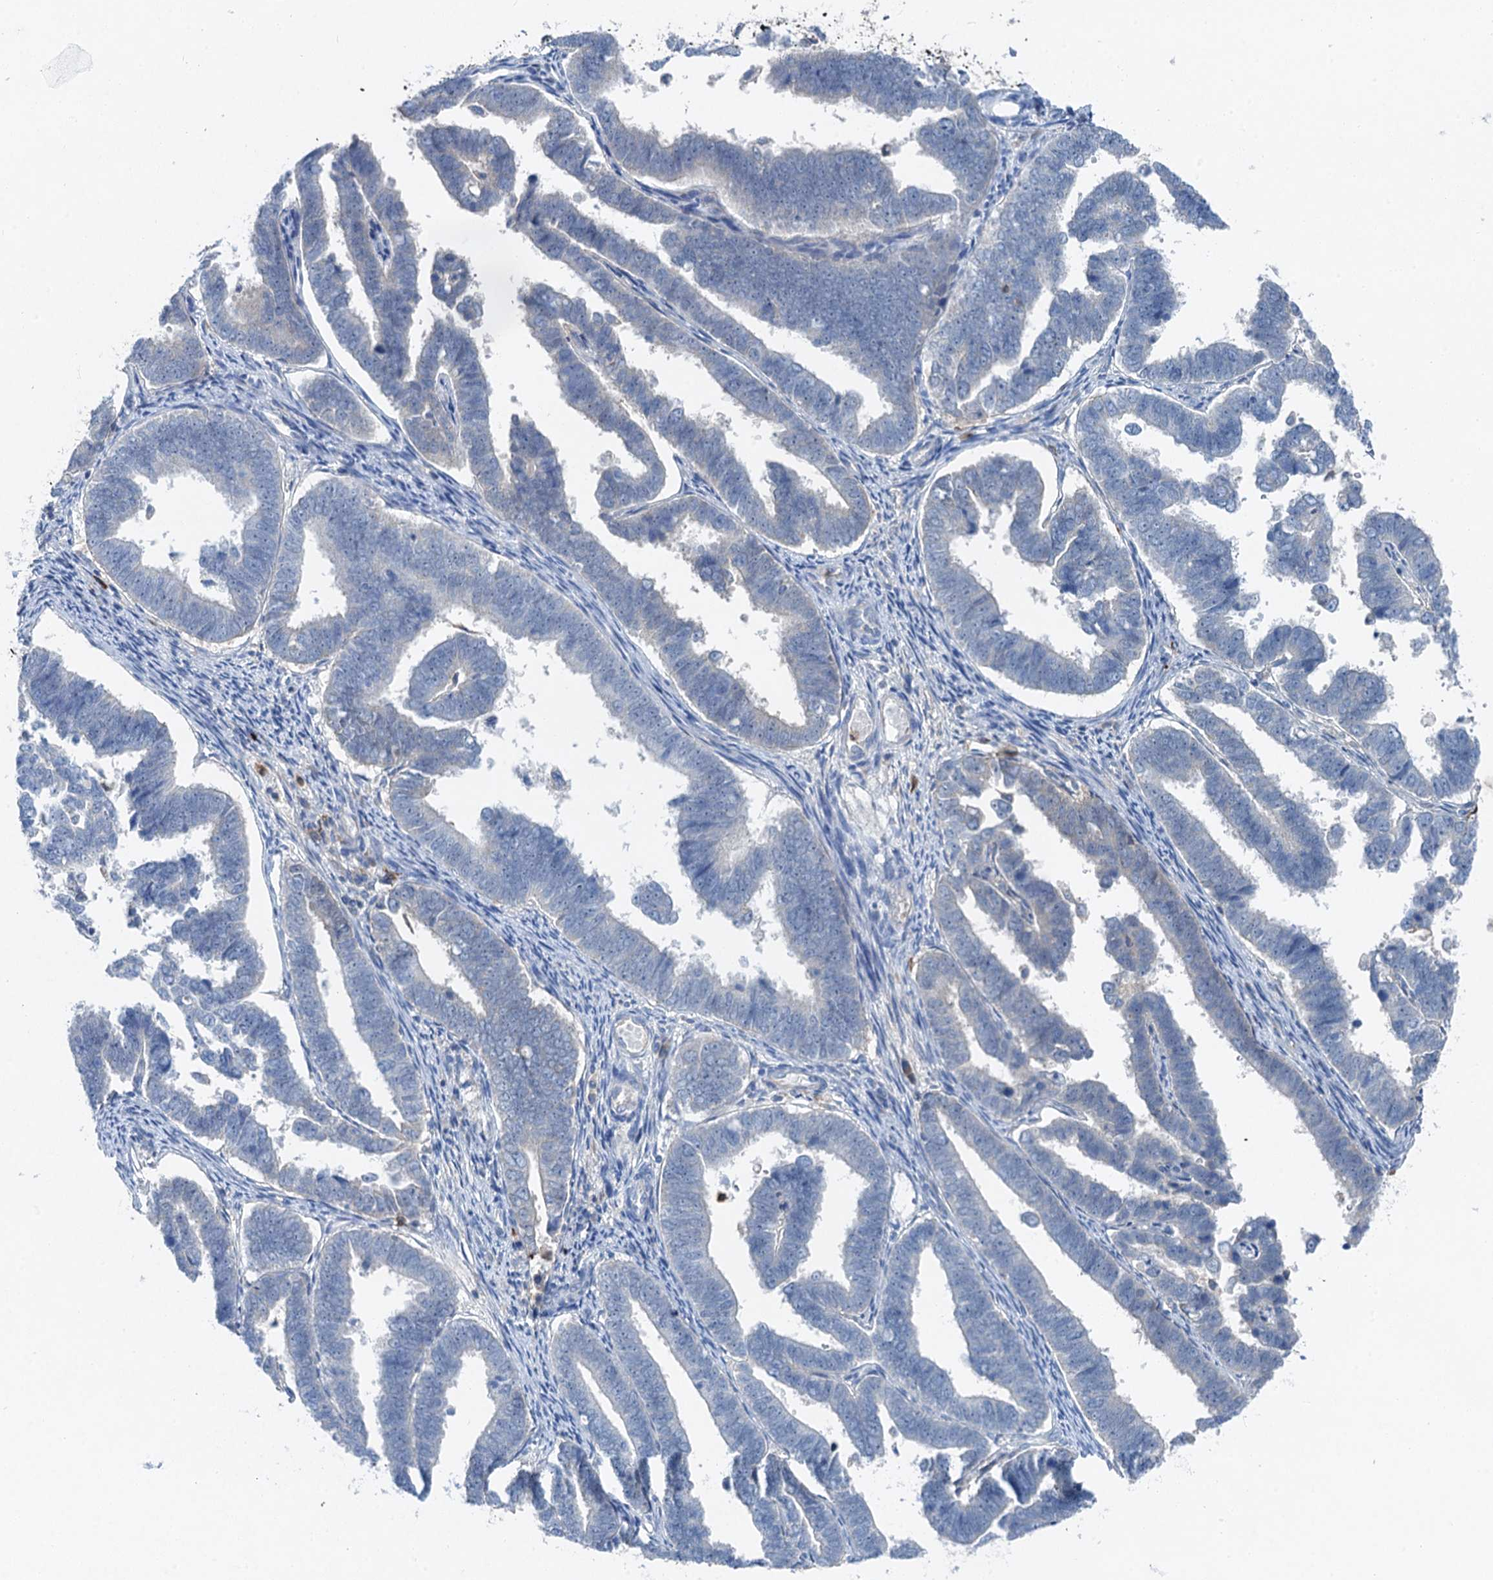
{"staining": {"intensity": "negative", "quantity": "none", "location": "none"}, "tissue": "endometrial cancer", "cell_type": "Tumor cells", "image_type": "cancer", "snomed": [{"axis": "morphology", "description": "Adenocarcinoma, NOS"}, {"axis": "topography", "description": "Endometrium"}], "caption": "Immunohistochemistry (IHC) histopathology image of neoplastic tissue: human endometrial cancer stained with DAB shows no significant protein staining in tumor cells.", "gene": "OTOA", "patient": {"sex": "female", "age": 75}}